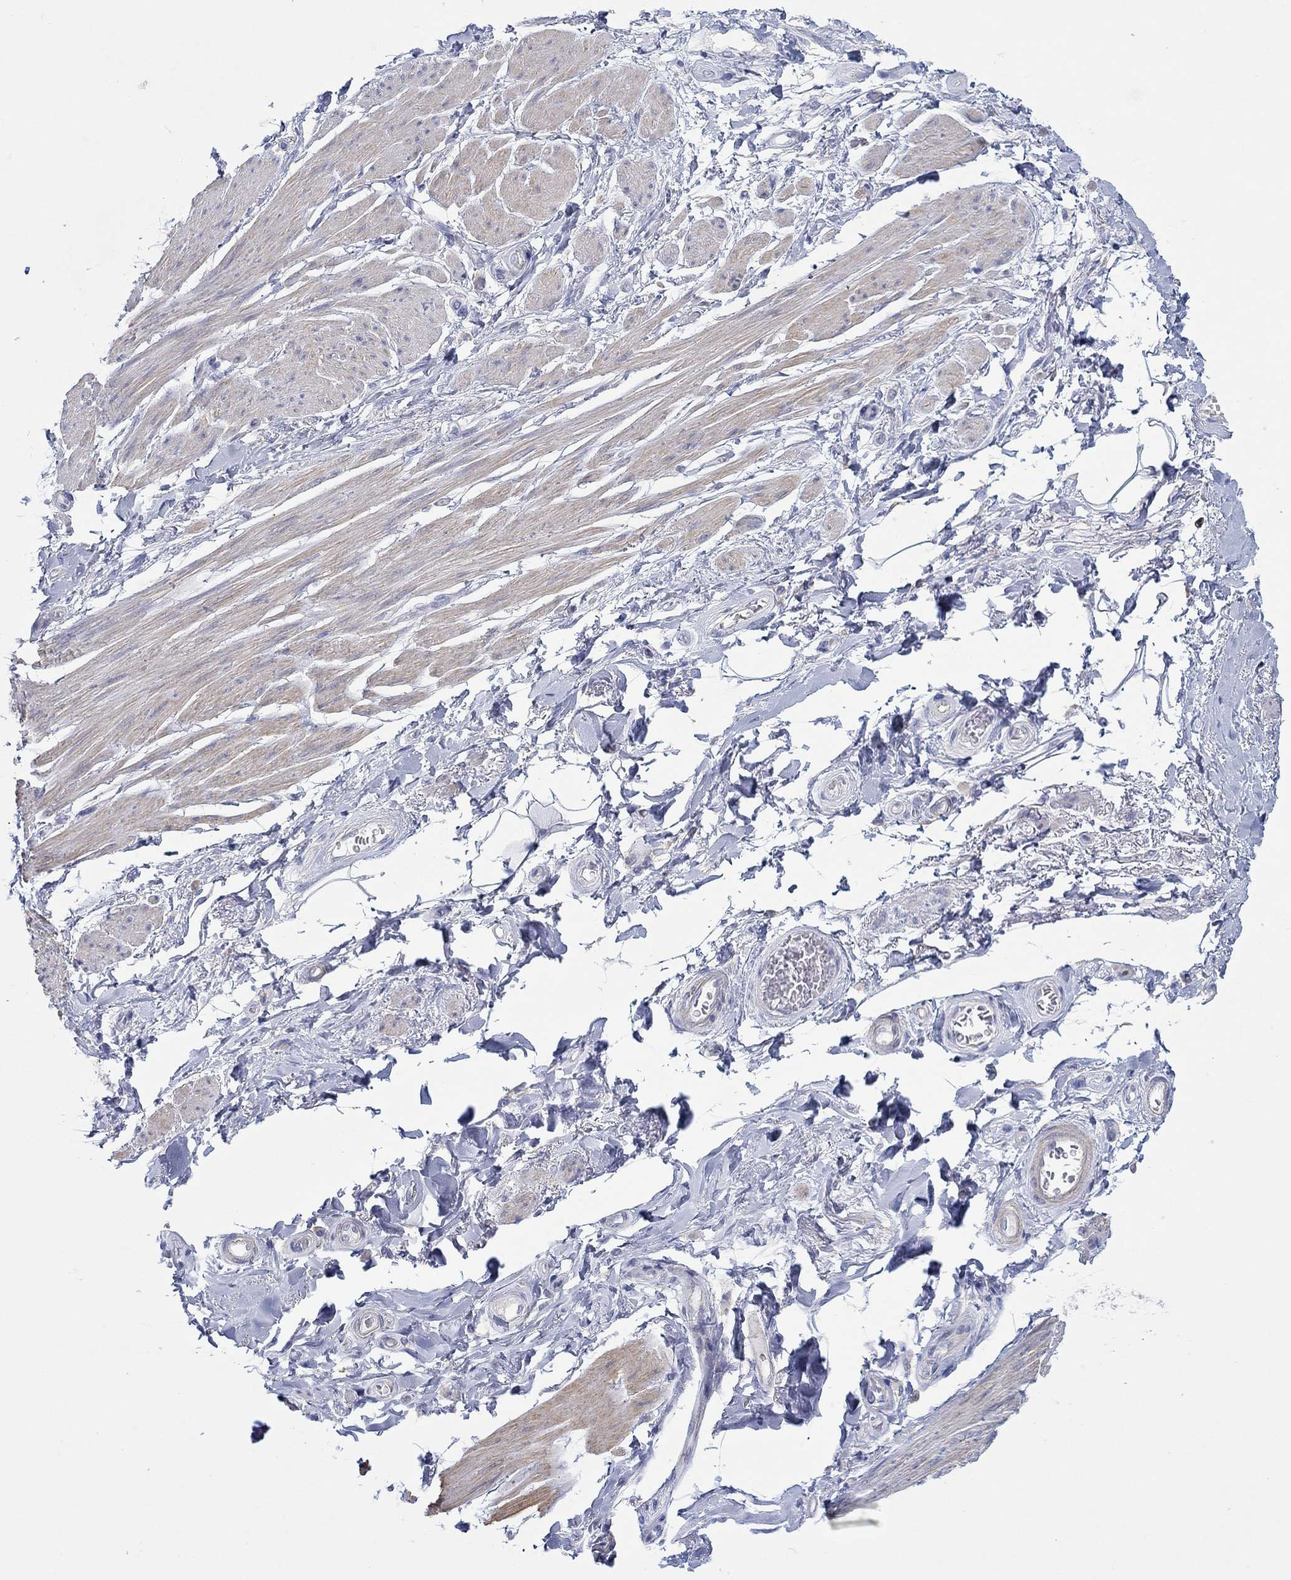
{"staining": {"intensity": "negative", "quantity": "none", "location": "none"}, "tissue": "soft tissue", "cell_type": "Fibroblasts", "image_type": "normal", "snomed": [{"axis": "morphology", "description": "Normal tissue, NOS"}, {"axis": "topography", "description": "Skeletal muscle"}, {"axis": "topography", "description": "Anal"}, {"axis": "topography", "description": "Peripheral nerve tissue"}], "caption": "The immunohistochemistry image has no significant staining in fibroblasts of soft tissue. The staining is performed using DAB brown chromogen with nuclei counter-stained in using hematoxylin.", "gene": "PPIL6", "patient": {"sex": "male", "age": 53}}